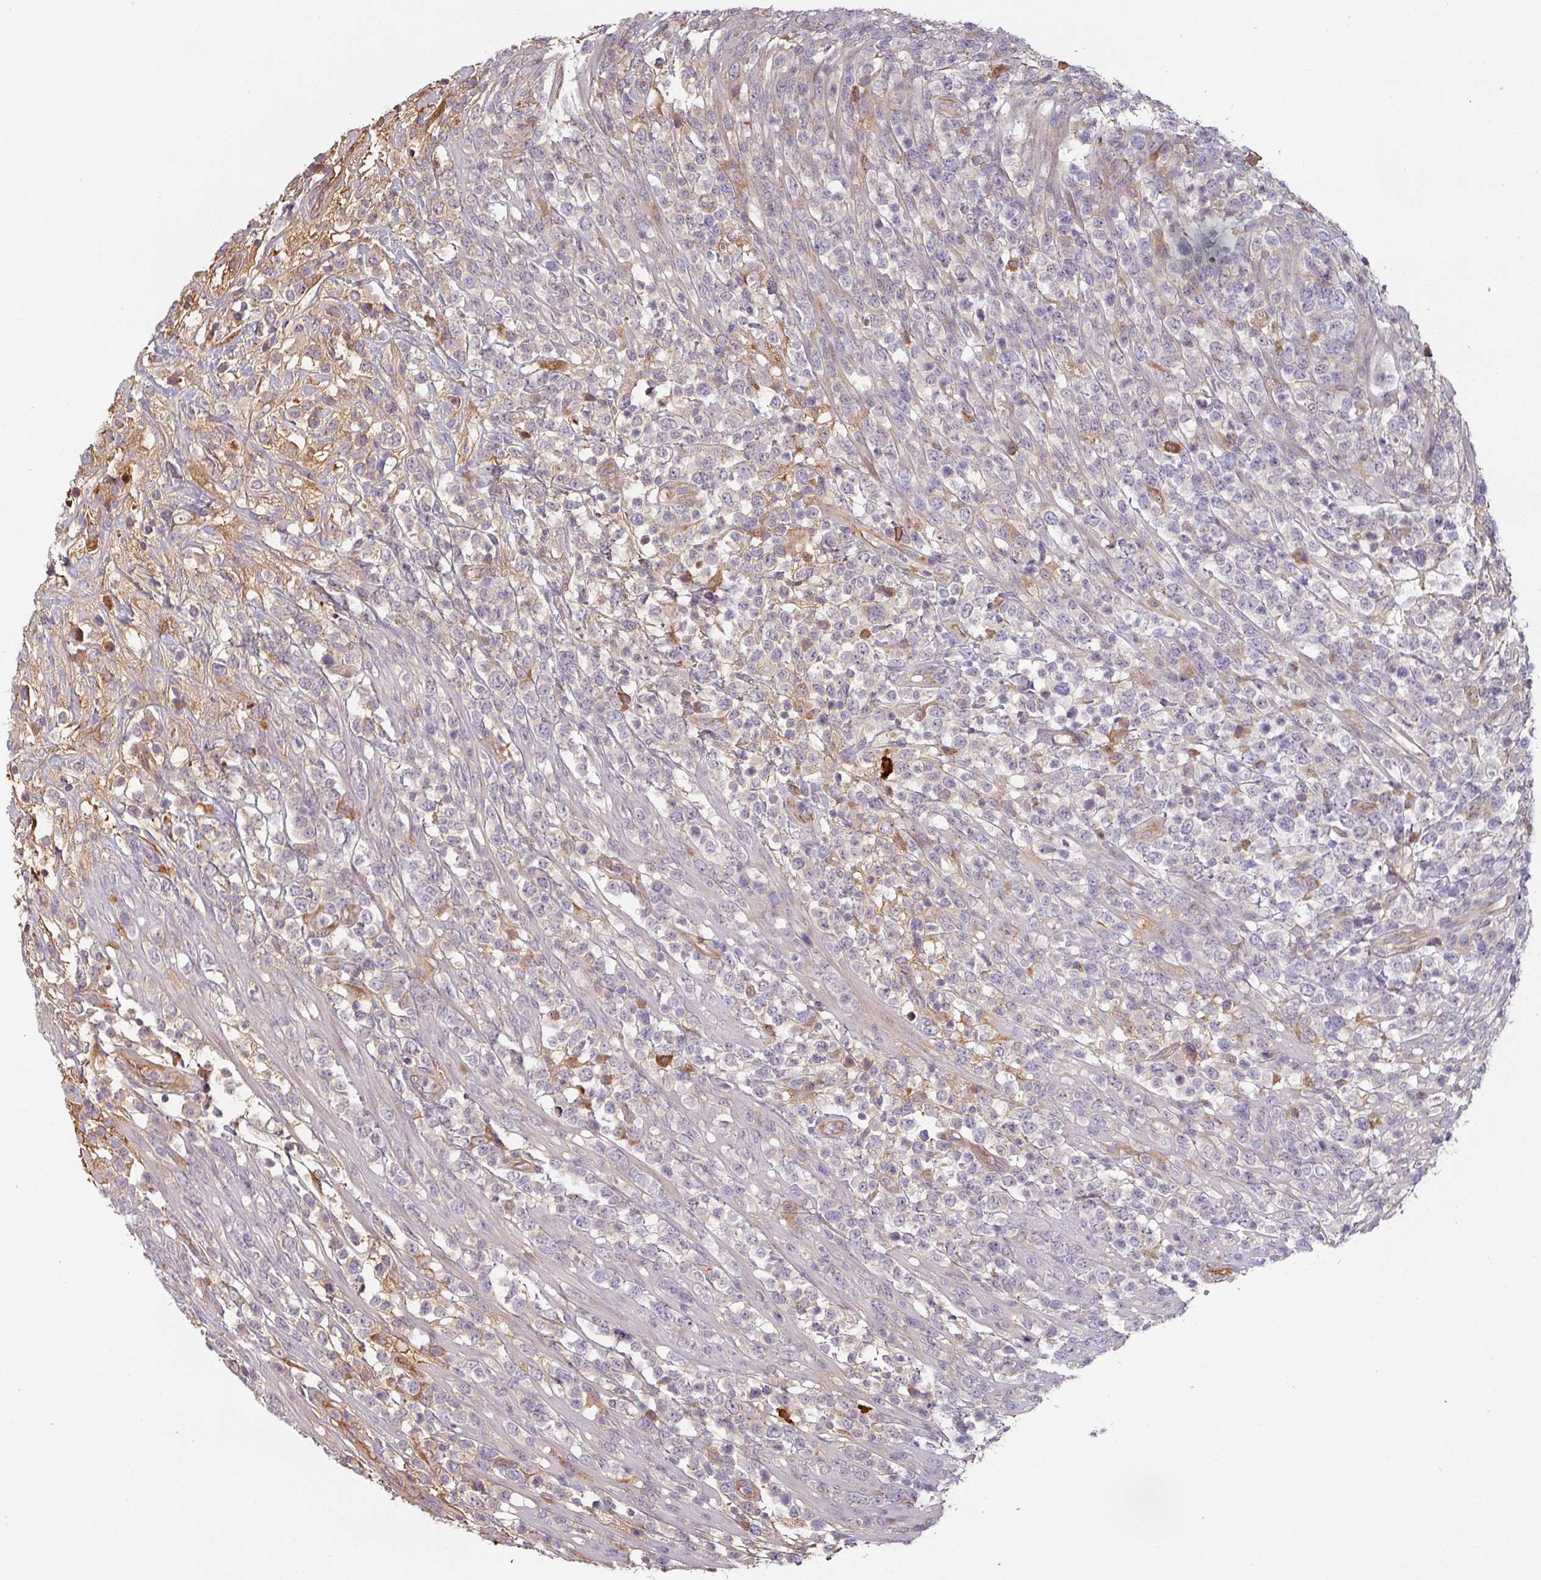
{"staining": {"intensity": "negative", "quantity": "none", "location": "none"}, "tissue": "lymphoma", "cell_type": "Tumor cells", "image_type": "cancer", "snomed": [{"axis": "morphology", "description": "Malignant lymphoma, non-Hodgkin's type, High grade"}, {"axis": "topography", "description": "Colon"}], "caption": "This is an IHC photomicrograph of high-grade malignant lymphoma, non-Hodgkin's type. There is no expression in tumor cells.", "gene": "CEP78", "patient": {"sex": "female", "age": 53}}